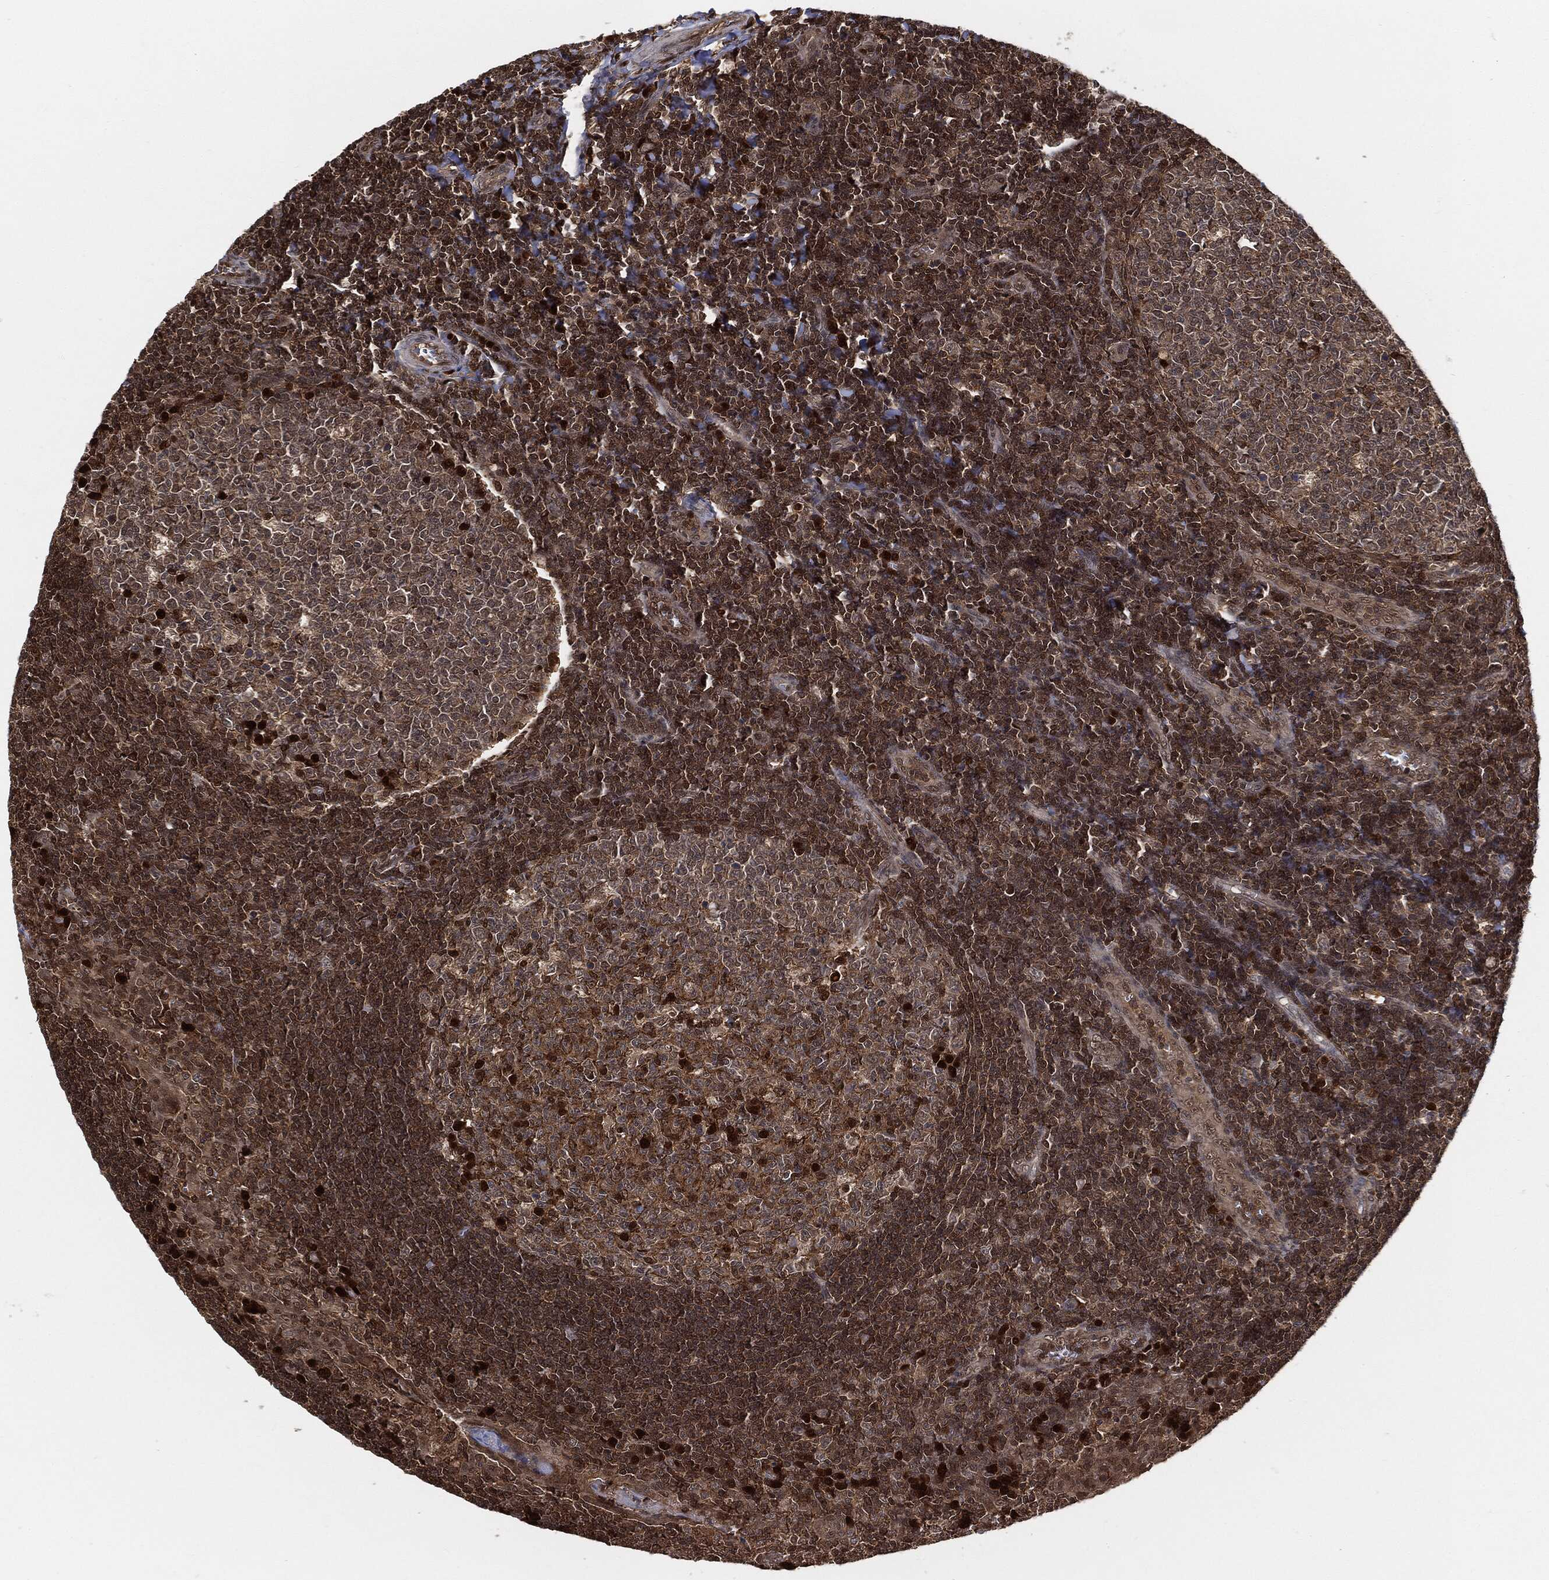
{"staining": {"intensity": "strong", "quantity": "<25%", "location": "cytoplasmic/membranous,nuclear"}, "tissue": "tonsil", "cell_type": "Germinal center cells", "image_type": "normal", "snomed": [{"axis": "morphology", "description": "Normal tissue, NOS"}, {"axis": "topography", "description": "Tonsil"}], "caption": "The immunohistochemical stain labels strong cytoplasmic/membranous,nuclear staining in germinal center cells of normal tonsil. The staining was performed using DAB to visualize the protein expression in brown, while the nuclei were stained in blue with hematoxylin (Magnification: 20x).", "gene": "CUTA", "patient": {"sex": "female", "age": 13}}